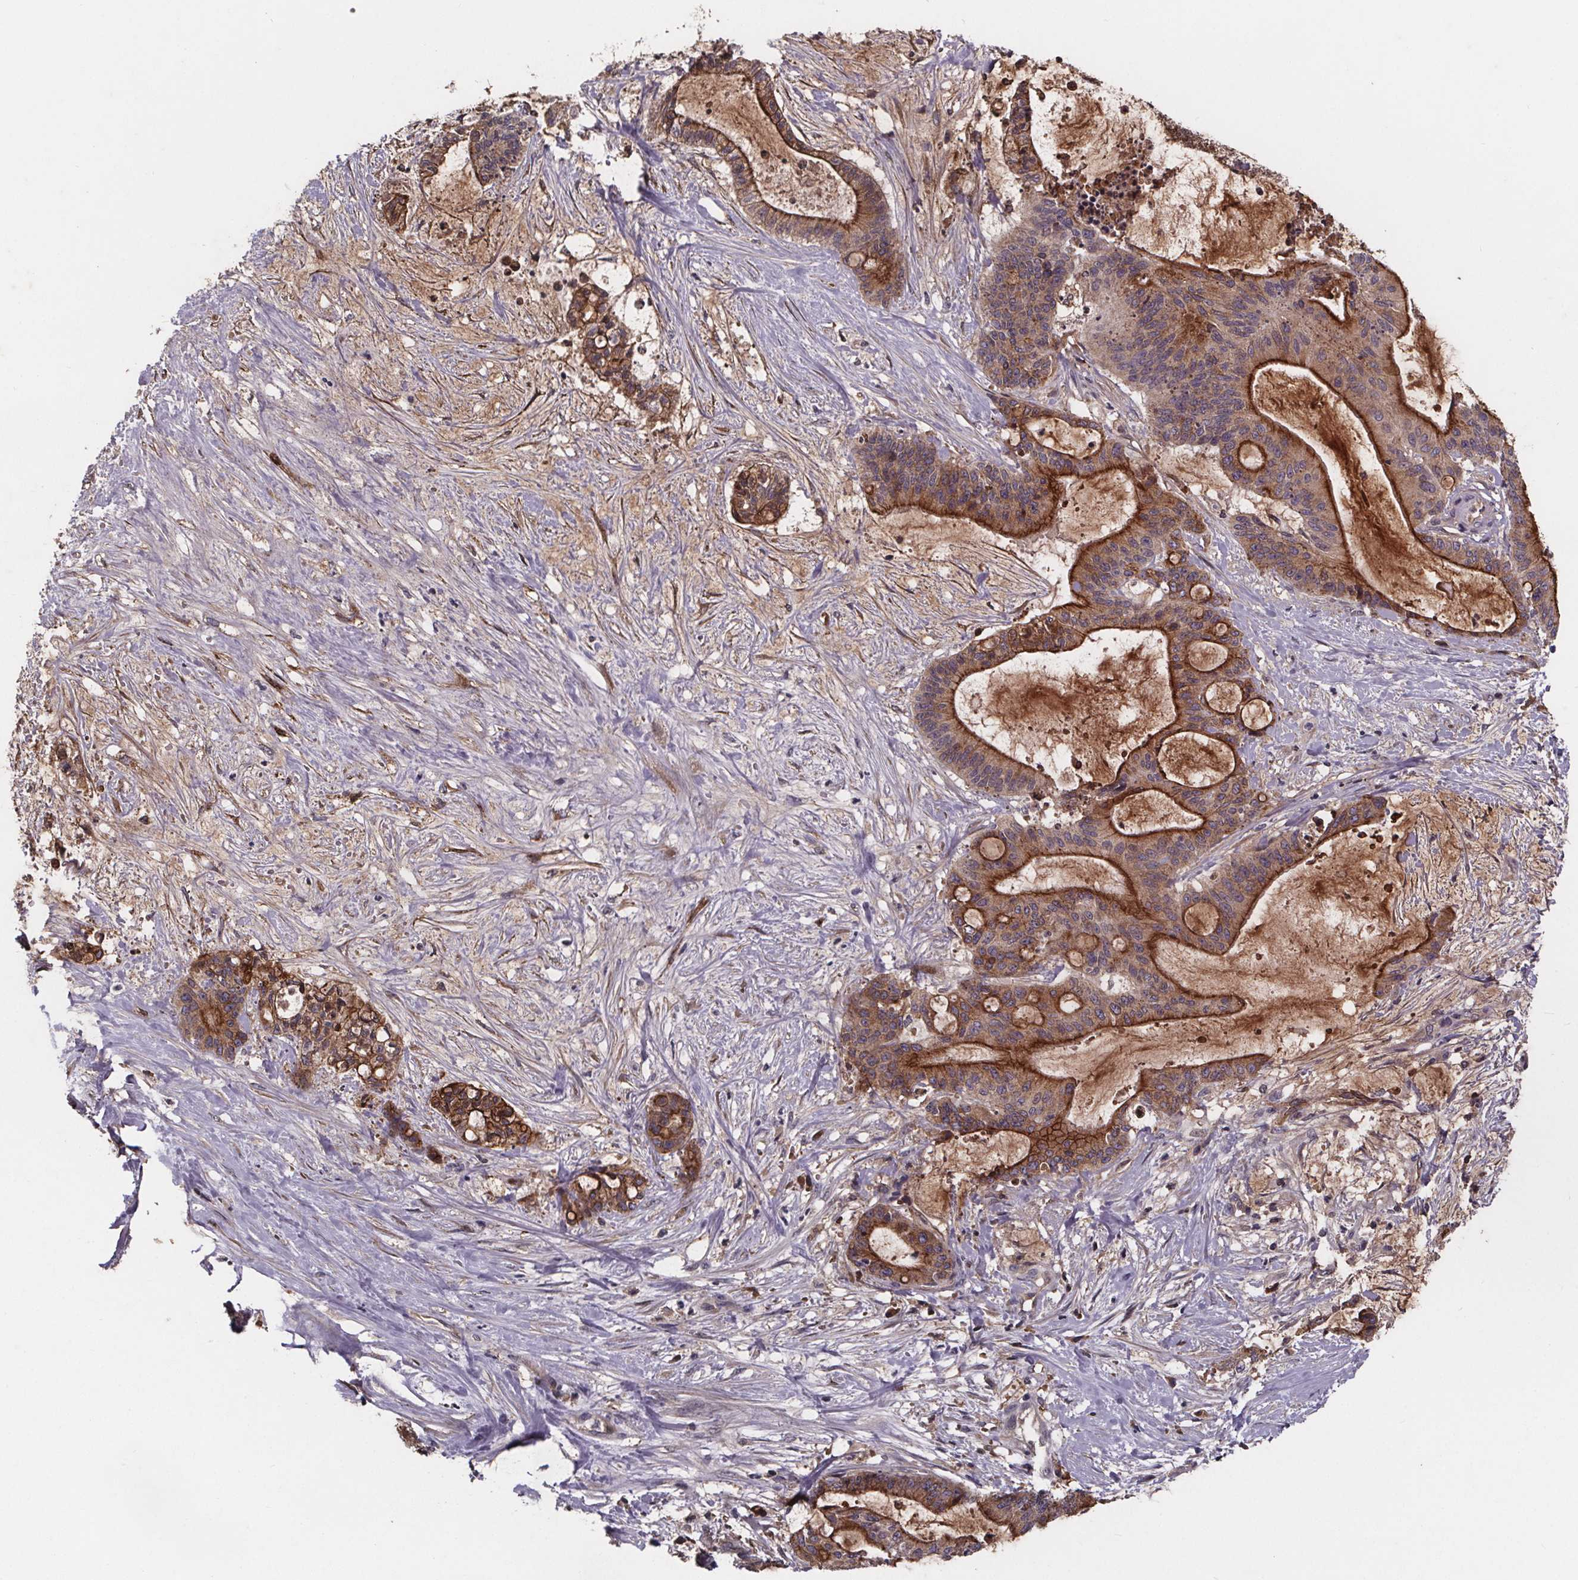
{"staining": {"intensity": "moderate", "quantity": "25%-75%", "location": "cytoplasmic/membranous"}, "tissue": "liver cancer", "cell_type": "Tumor cells", "image_type": "cancer", "snomed": [{"axis": "morphology", "description": "Cholangiocarcinoma"}, {"axis": "topography", "description": "Liver"}], "caption": "DAB immunohistochemical staining of human liver cancer (cholangiocarcinoma) exhibits moderate cytoplasmic/membranous protein positivity in approximately 25%-75% of tumor cells.", "gene": "FASTKD3", "patient": {"sex": "female", "age": 73}}